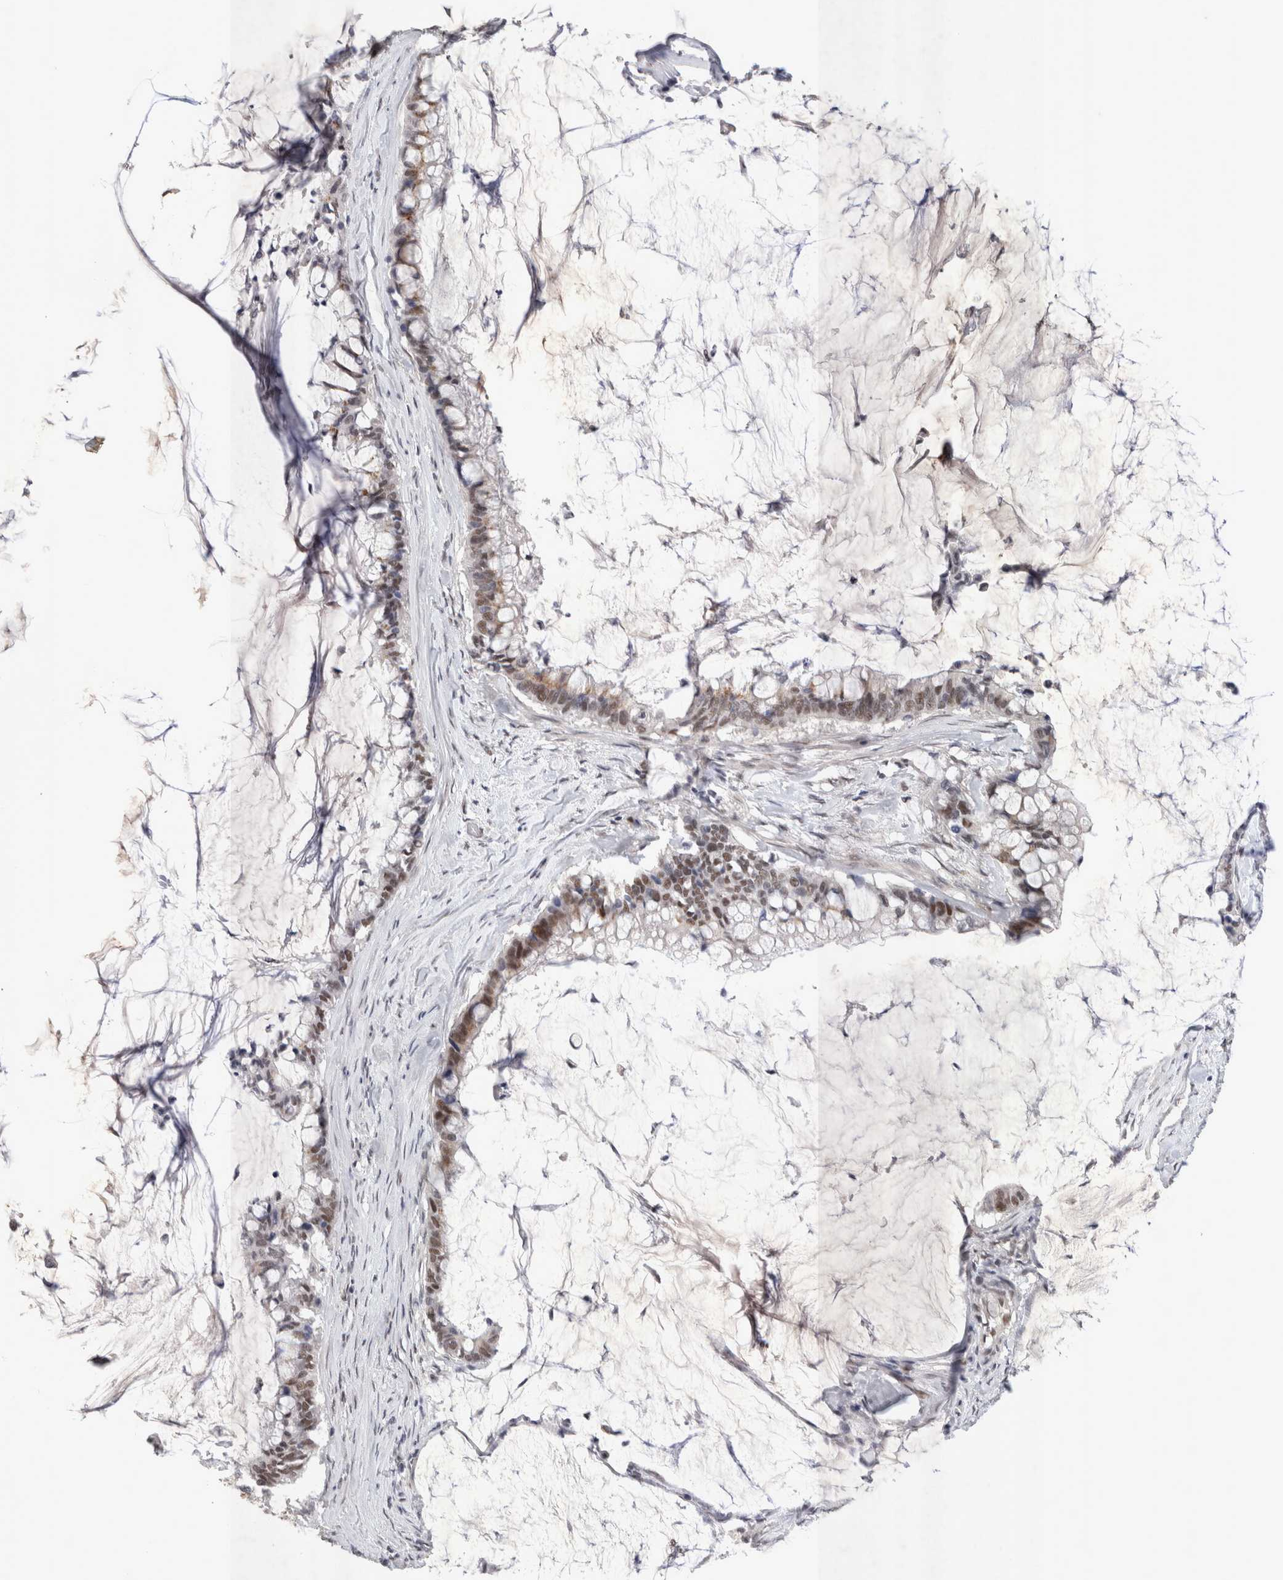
{"staining": {"intensity": "moderate", "quantity": ">75%", "location": "nuclear"}, "tissue": "pancreatic cancer", "cell_type": "Tumor cells", "image_type": "cancer", "snomed": [{"axis": "morphology", "description": "Adenocarcinoma, NOS"}, {"axis": "topography", "description": "Pancreas"}], "caption": "Pancreatic cancer tissue displays moderate nuclear staining in about >75% of tumor cells (Stains: DAB (3,3'-diaminobenzidine) in brown, nuclei in blue, Microscopy: brightfield microscopy at high magnification).", "gene": "RECQL4", "patient": {"sex": "male", "age": 41}}